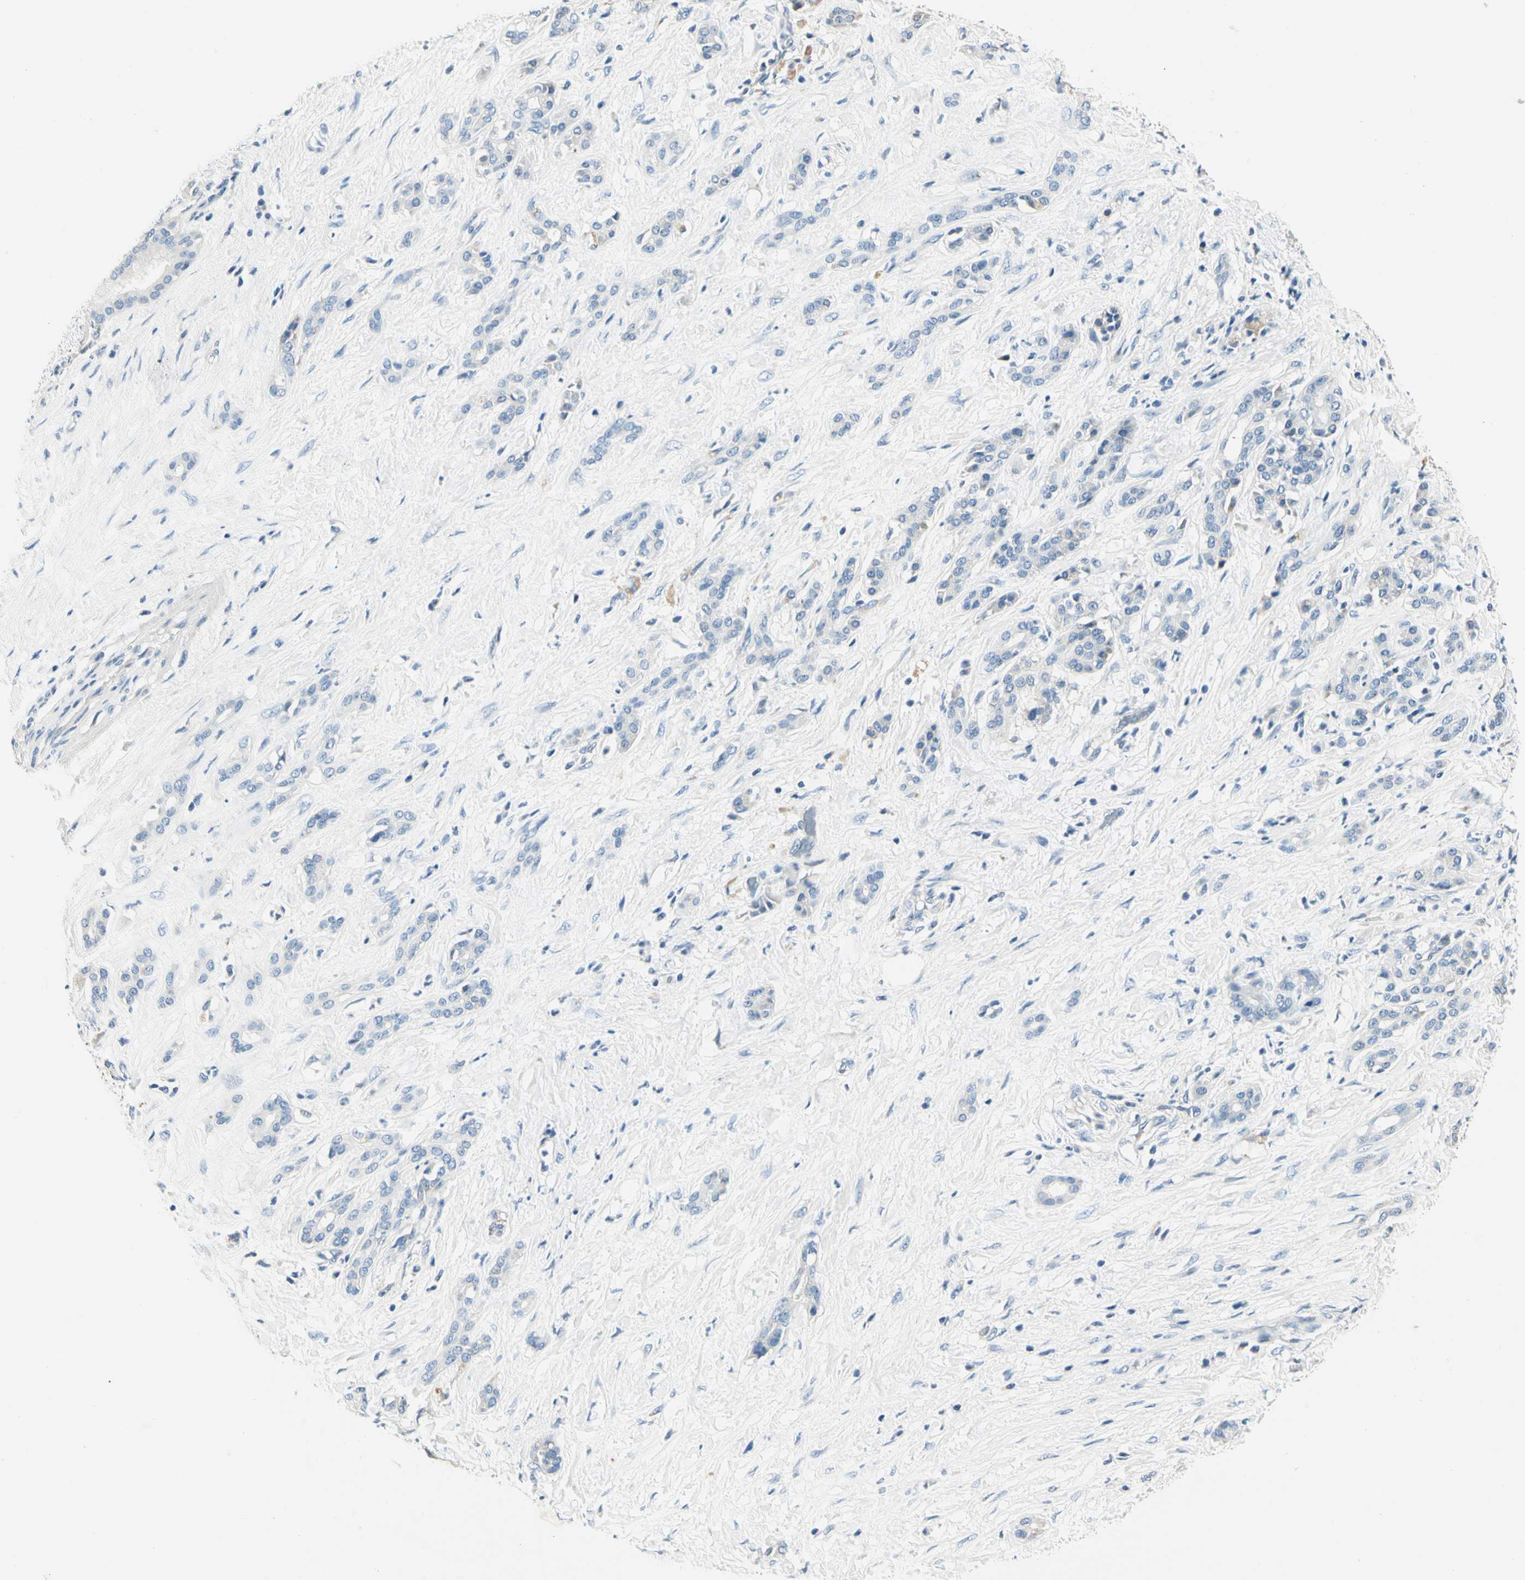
{"staining": {"intensity": "negative", "quantity": "none", "location": "none"}, "tissue": "pancreatic cancer", "cell_type": "Tumor cells", "image_type": "cancer", "snomed": [{"axis": "morphology", "description": "Adenocarcinoma, NOS"}, {"axis": "topography", "description": "Pancreas"}], "caption": "Human pancreatic cancer (adenocarcinoma) stained for a protein using immunohistochemistry (IHC) shows no positivity in tumor cells.", "gene": "TGFBR3", "patient": {"sex": "male", "age": 41}}